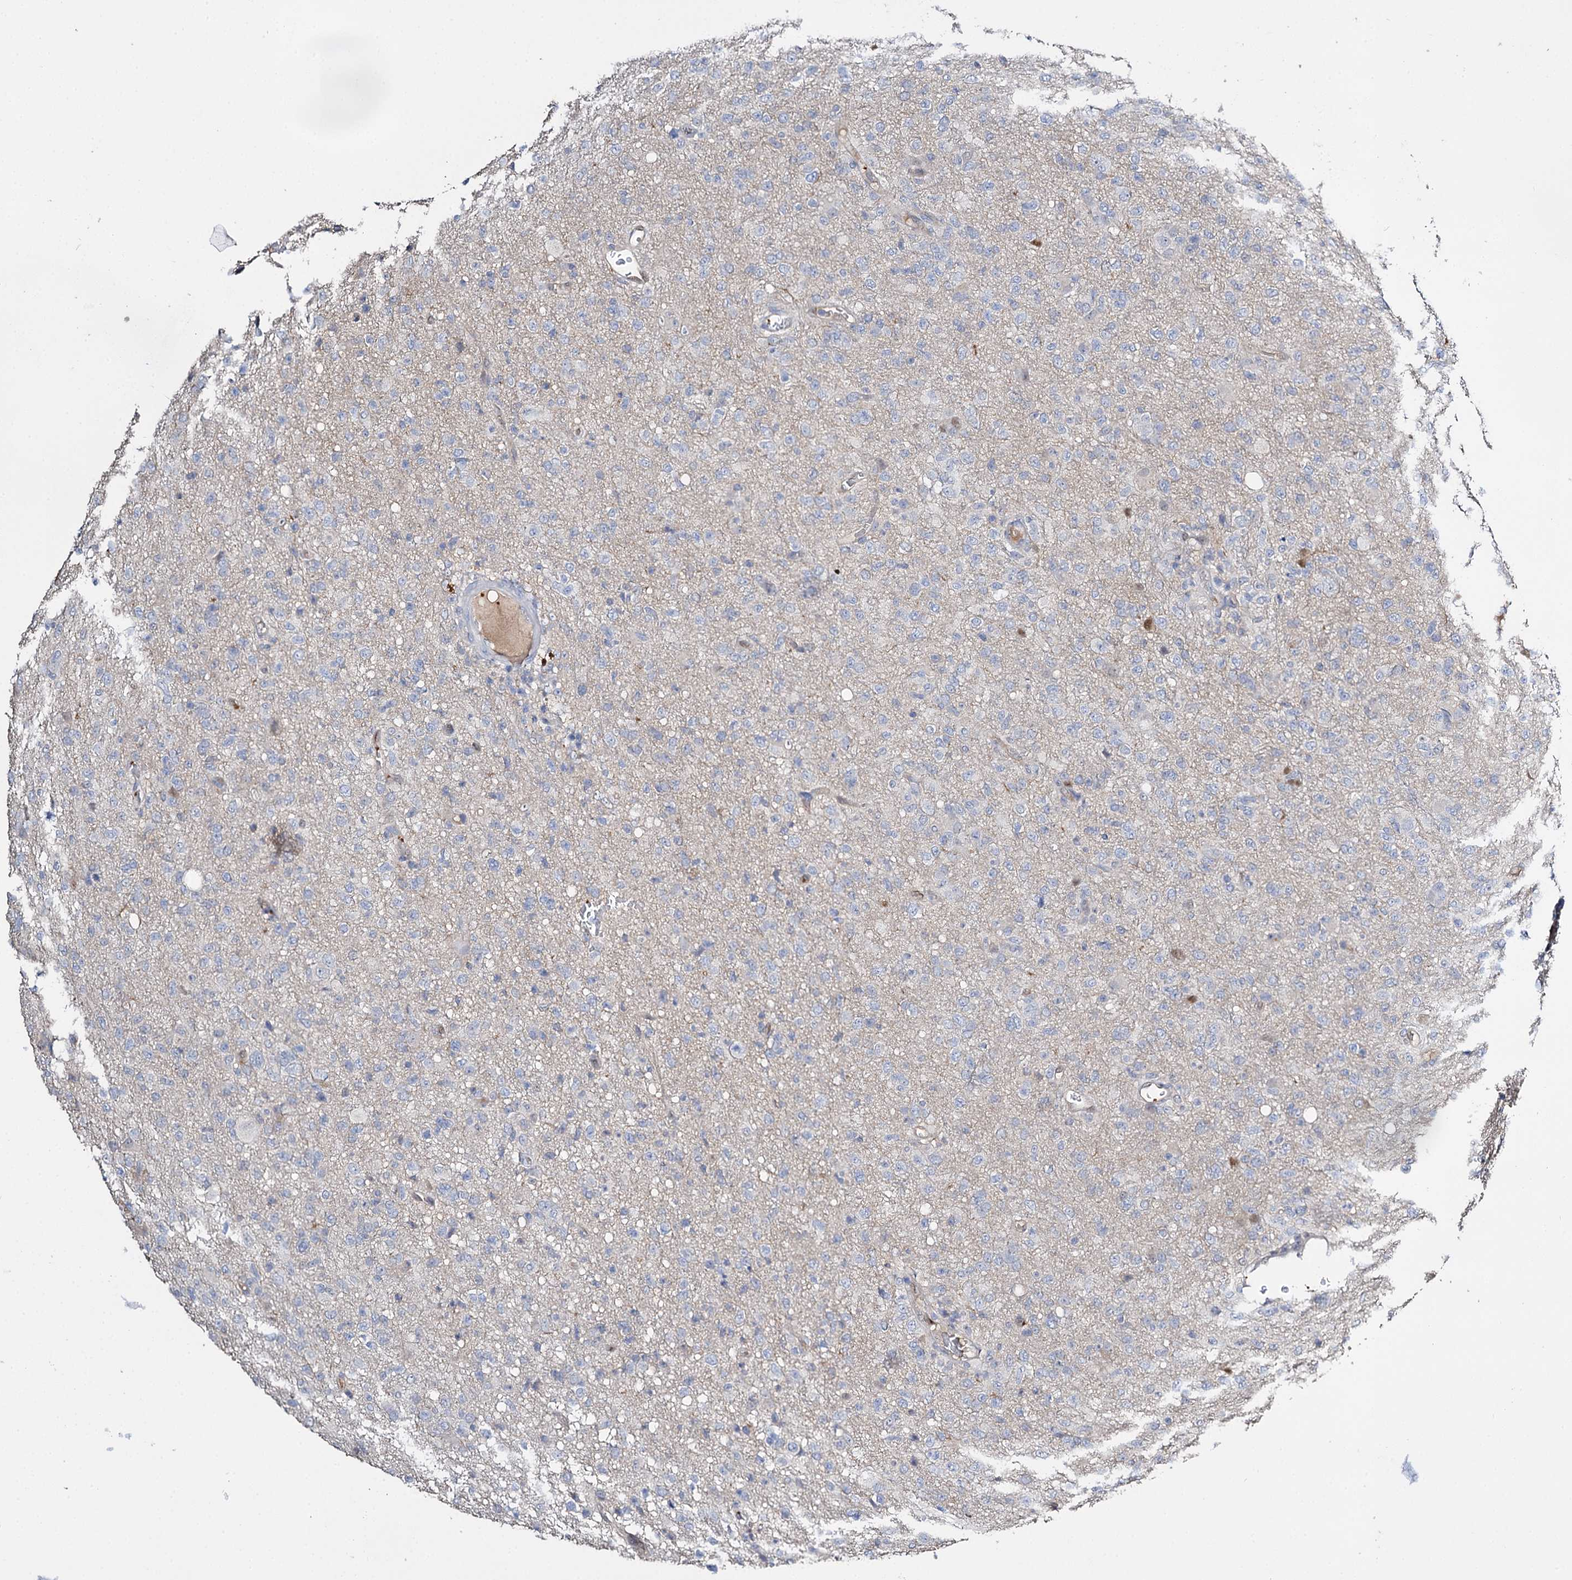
{"staining": {"intensity": "negative", "quantity": "none", "location": "none"}, "tissue": "glioma", "cell_type": "Tumor cells", "image_type": "cancer", "snomed": [{"axis": "morphology", "description": "Glioma, malignant, High grade"}, {"axis": "topography", "description": "Brain"}], "caption": "IHC of malignant high-grade glioma demonstrates no positivity in tumor cells.", "gene": "DNAH6", "patient": {"sex": "female", "age": 57}}